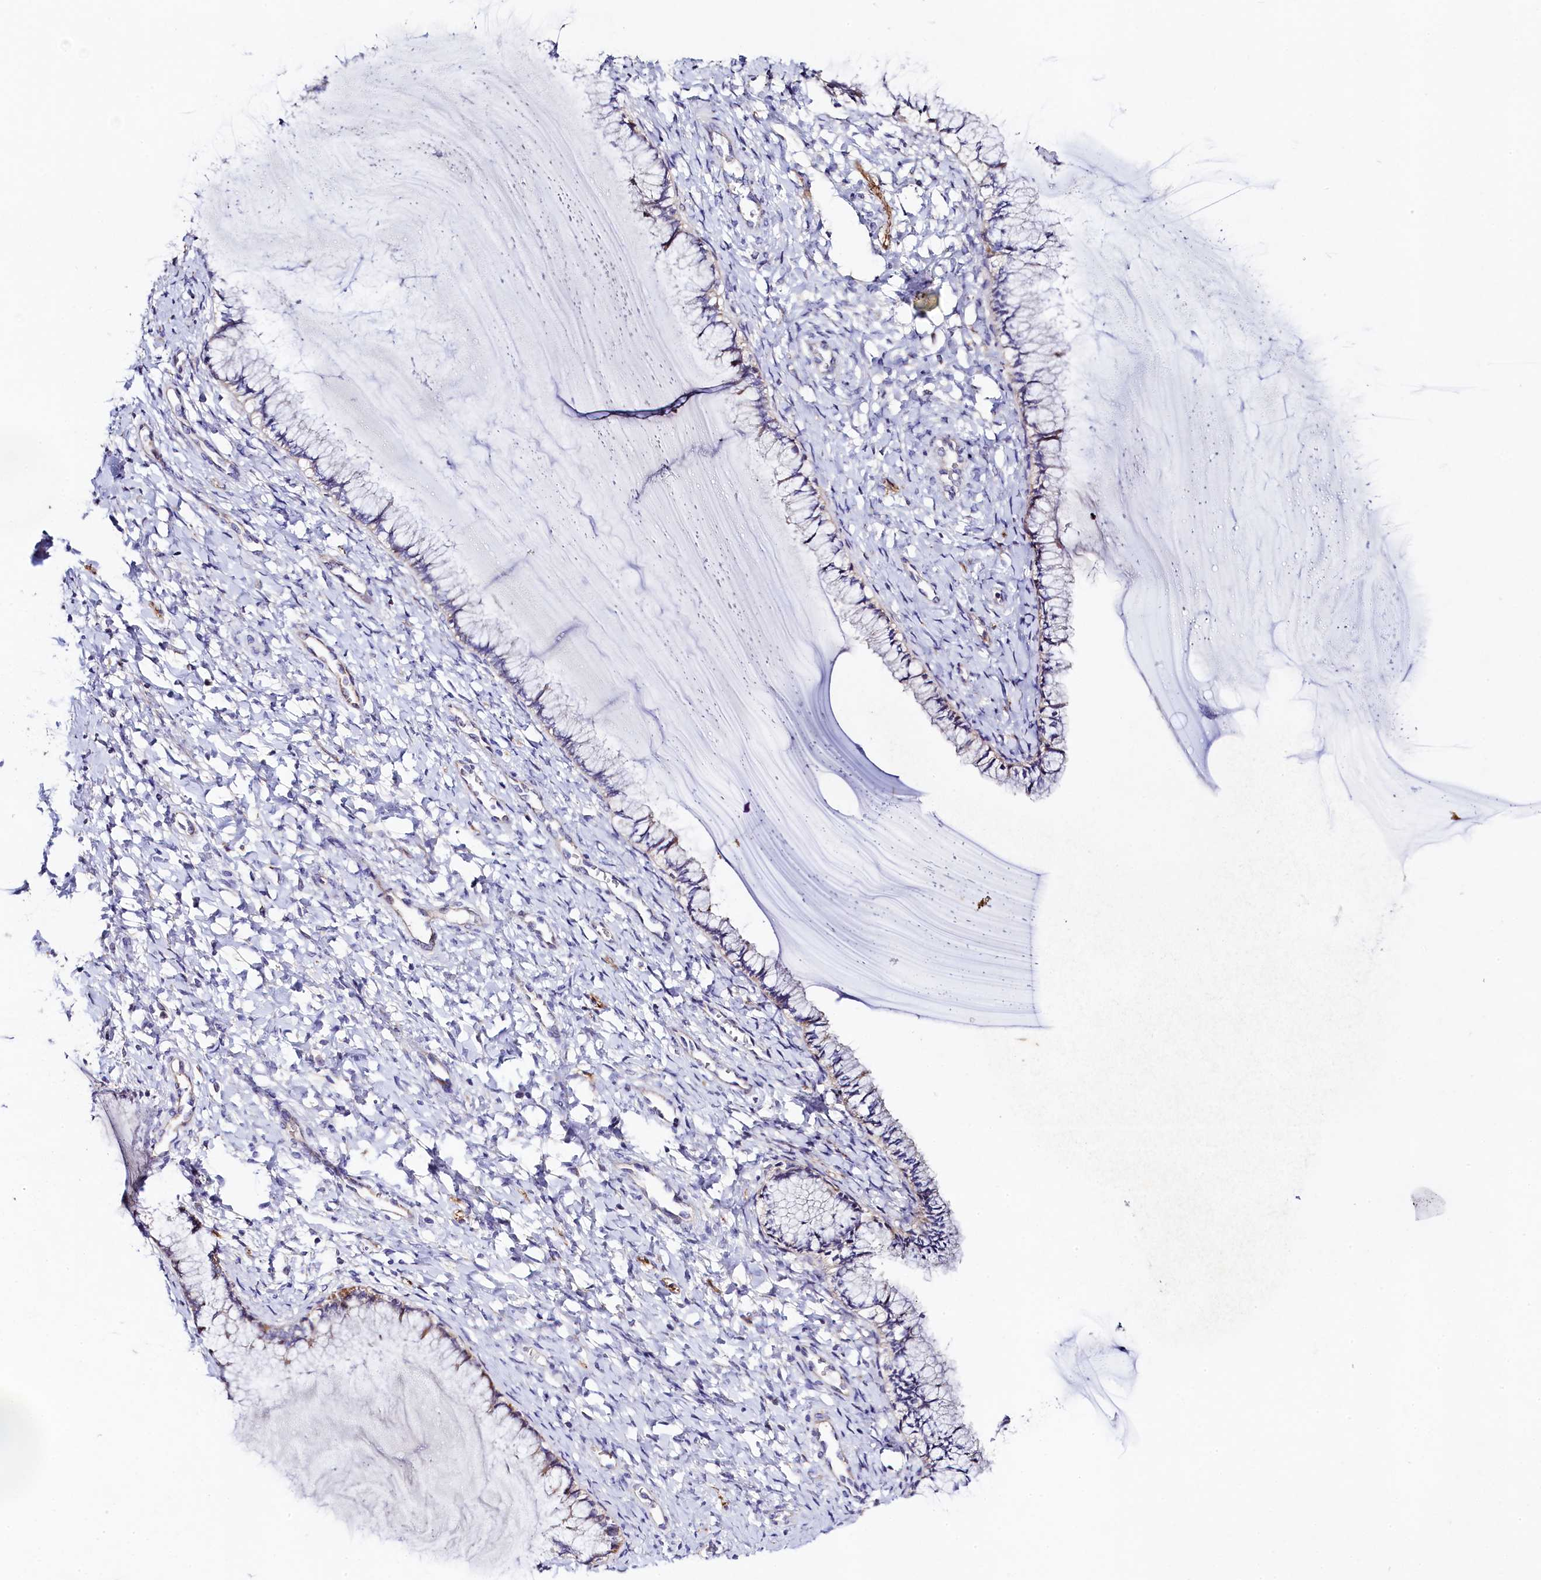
{"staining": {"intensity": "weak", "quantity": "25%-75%", "location": "cytoplasmic/membranous"}, "tissue": "cervix", "cell_type": "Glandular cells", "image_type": "normal", "snomed": [{"axis": "morphology", "description": "Normal tissue, NOS"}, {"axis": "morphology", "description": "Adenocarcinoma, NOS"}, {"axis": "topography", "description": "Cervix"}], "caption": "IHC (DAB (3,3'-diaminobenzidine)) staining of normal cervix displays weak cytoplasmic/membranous protein staining in approximately 25%-75% of glandular cells.", "gene": "FXYD6", "patient": {"sex": "female", "age": 29}}